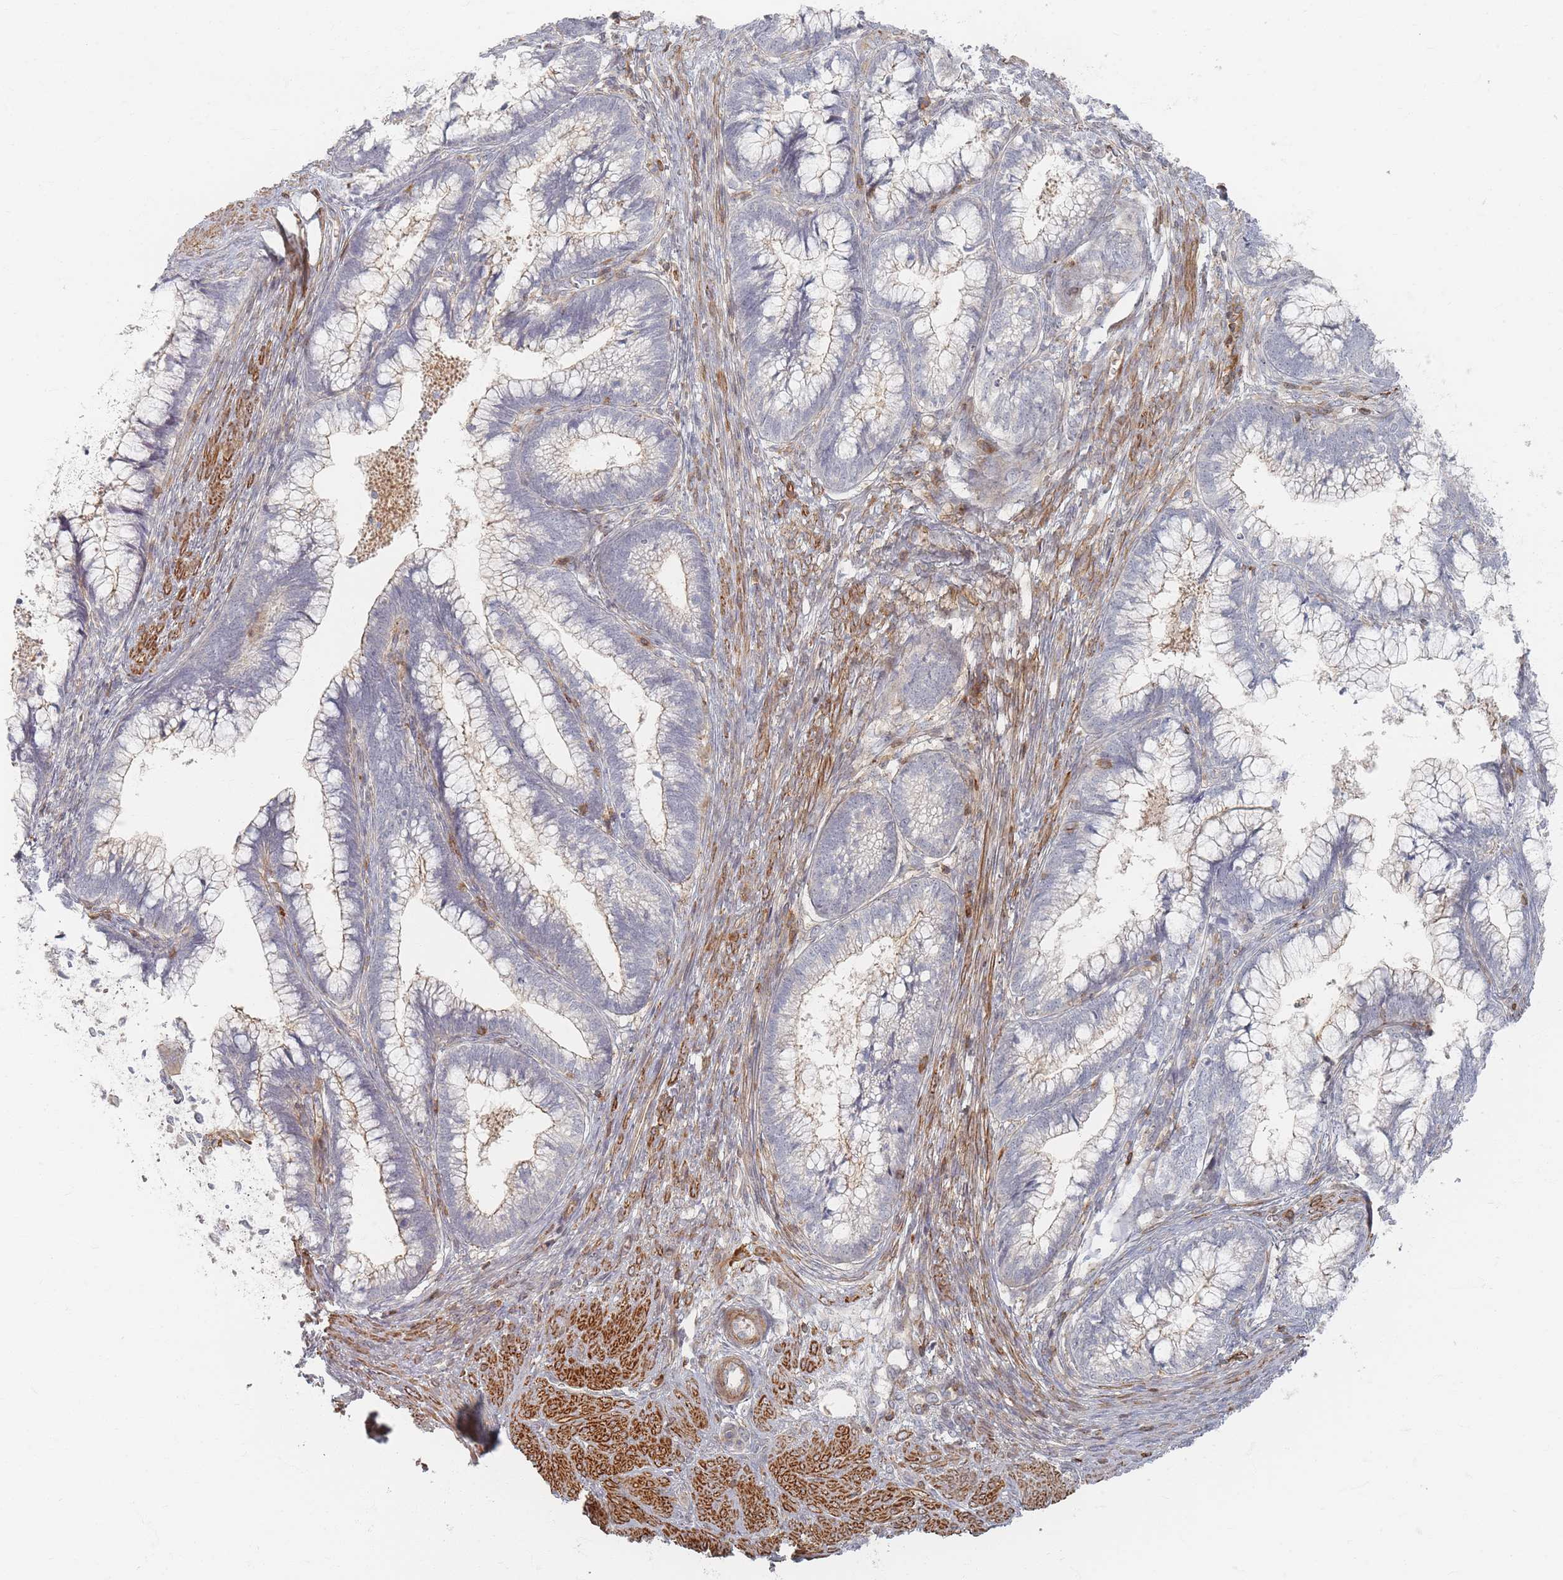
{"staining": {"intensity": "weak", "quantity": "<25%", "location": "cytoplasmic/membranous"}, "tissue": "cervical cancer", "cell_type": "Tumor cells", "image_type": "cancer", "snomed": [{"axis": "morphology", "description": "Adenocarcinoma, NOS"}, {"axis": "topography", "description": "Cervix"}], "caption": "Immunohistochemistry of cervical cancer (adenocarcinoma) demonstrates no positivity in tumor cells. (Stains: DAB immunohistochemistry with hematoxylin counter stain, Microscopy: brightfield microscopy at high magnification).", "gene": "ZNF852", "patient": {"sex": "female", "age": 44}}